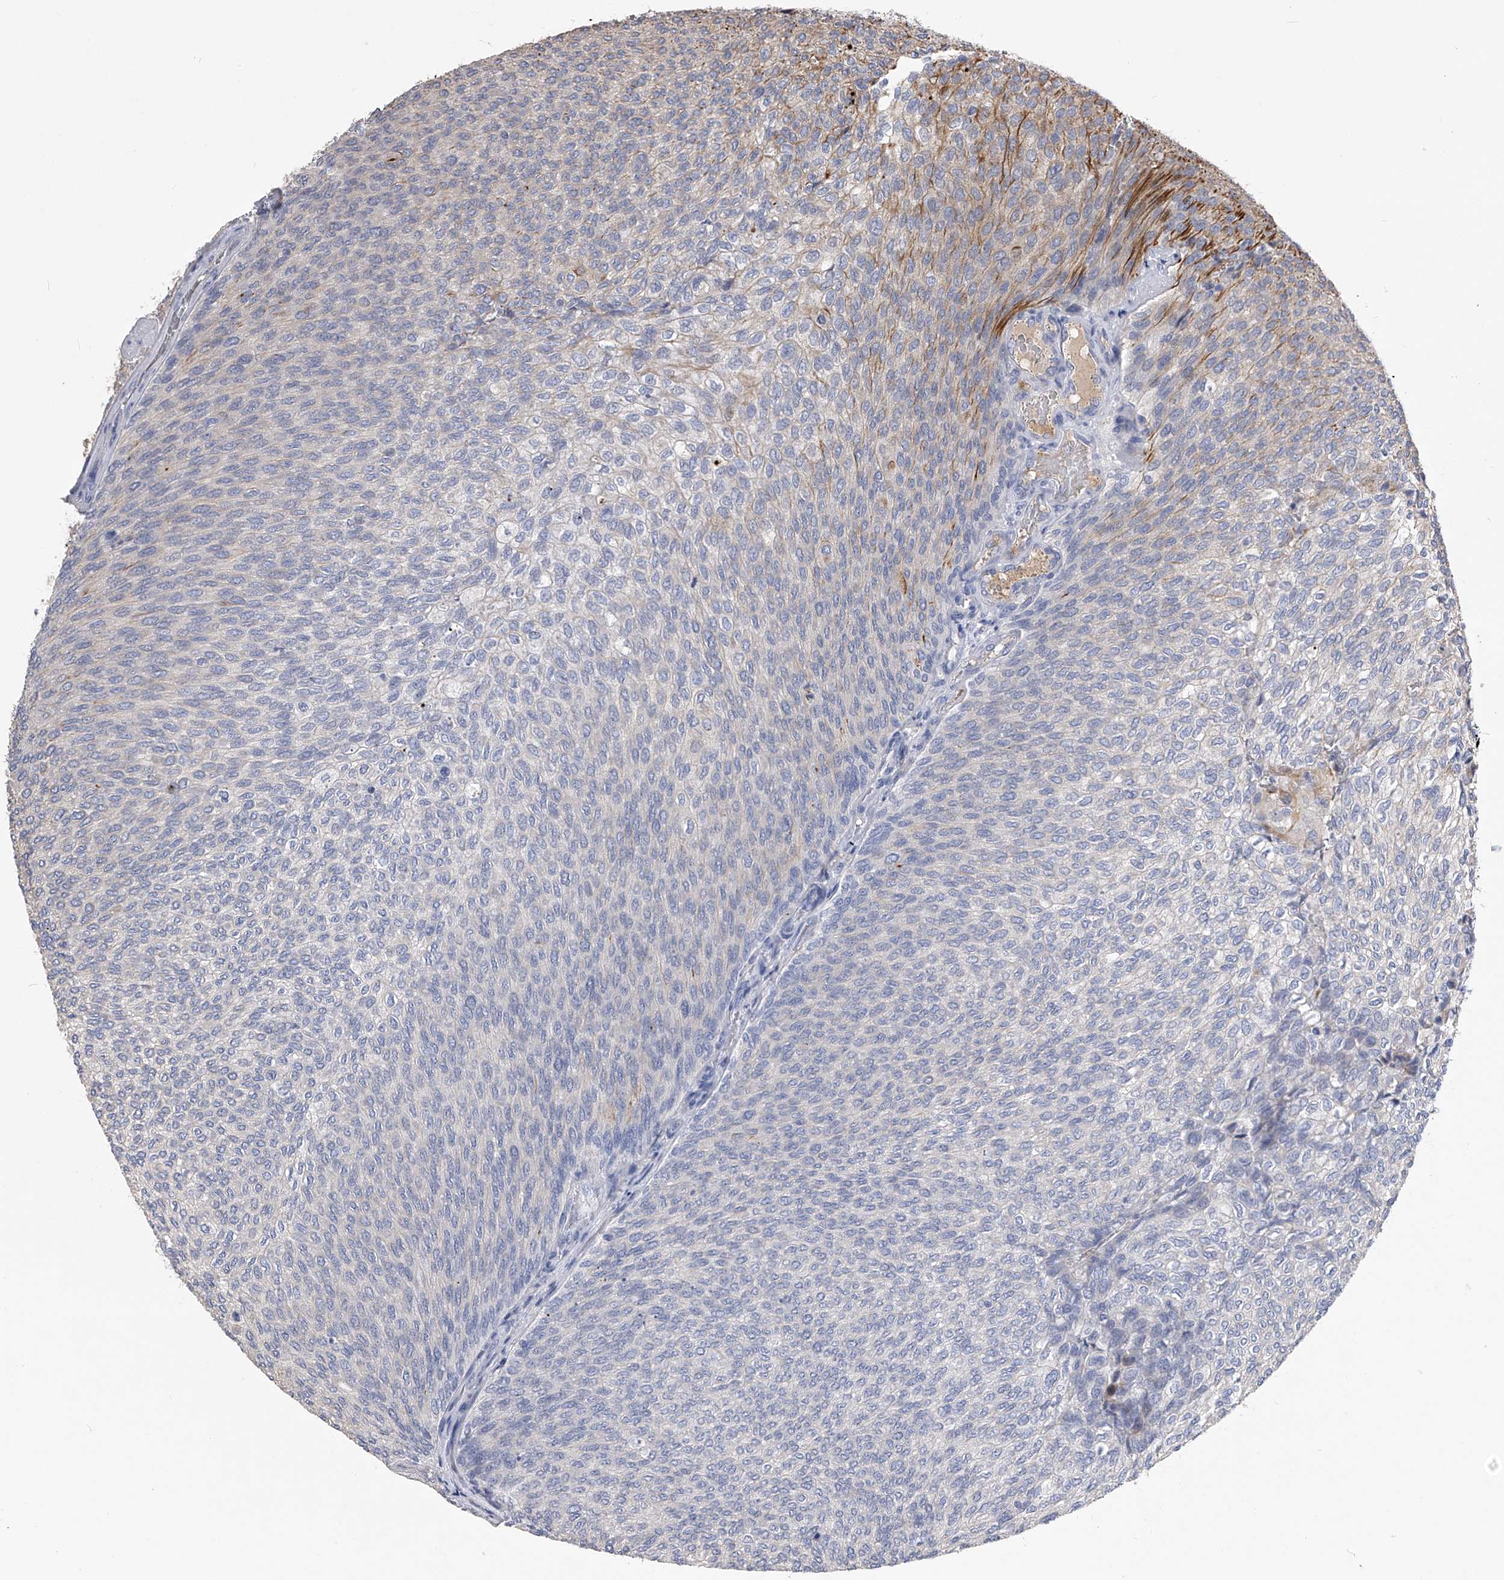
{"staining": {"intensity": "moderate", "quantity": "<25%", "location": "cytoplasmic/membranous"}, "tissue": "urothelial cancer", "cell_type": "Tumor cells", "image_type": "cancer", "snomed": [{"axis": "morphology", "description": "Urothelial carcinoma, Low grade"}, {"axis": "topography", "description": "Urinary bladder"}], "caption": "Brown immunohistochemical staining in human urothelial cancer demonstrates moderate cytoplasmic/membranous expression in about <25% of tumor cells.", "gene": "MDN1", "patient": {"sex": "female", "age": 79}}